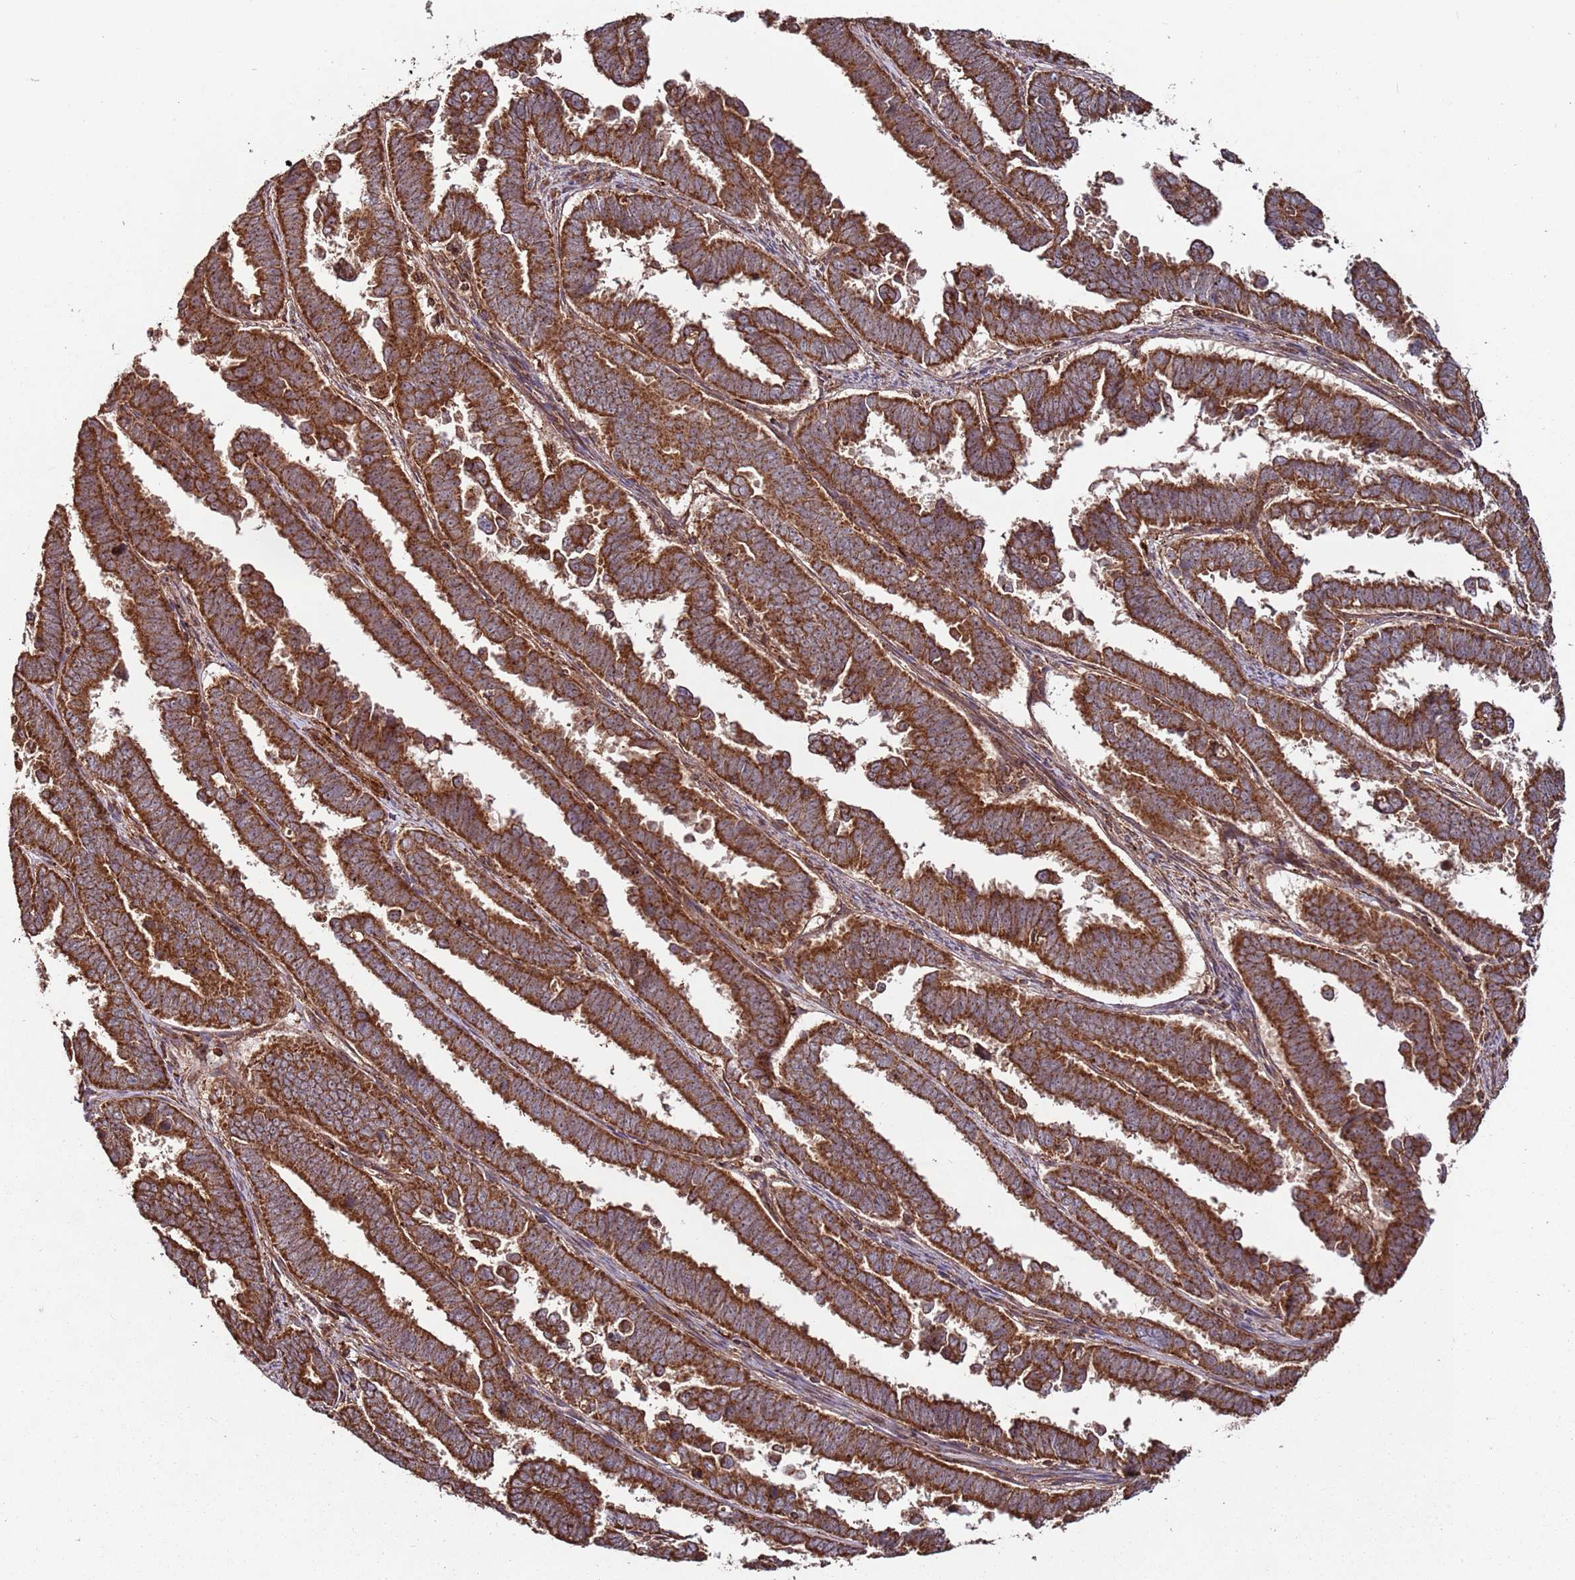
{"staining": {"intensity": "strong", "quantity": ">75%", "location": "cytoplasmic/membranous"}, "tissue": "endometrial cancer", "cell_type": "Tumor cells", "image_type": "cancer", "snomed": [{"axis": "morphology", "description": "Adenocarcinoma, NOS"}, {"axis": "topography", "description": "Endometrium"}], "caption": "IHC micrograph of neoplastic tissue: endometrial cancer (adenocarcinoma) stained using immunohistochemistry displays high levels of strong protein expression localized specifically in the cytoplasmic/membranous of tumor cells, appearing as a cytoplasmic/membranous brown color.", "gene": "FAM186A", "patient": {"sex": "female", "age": 75}}